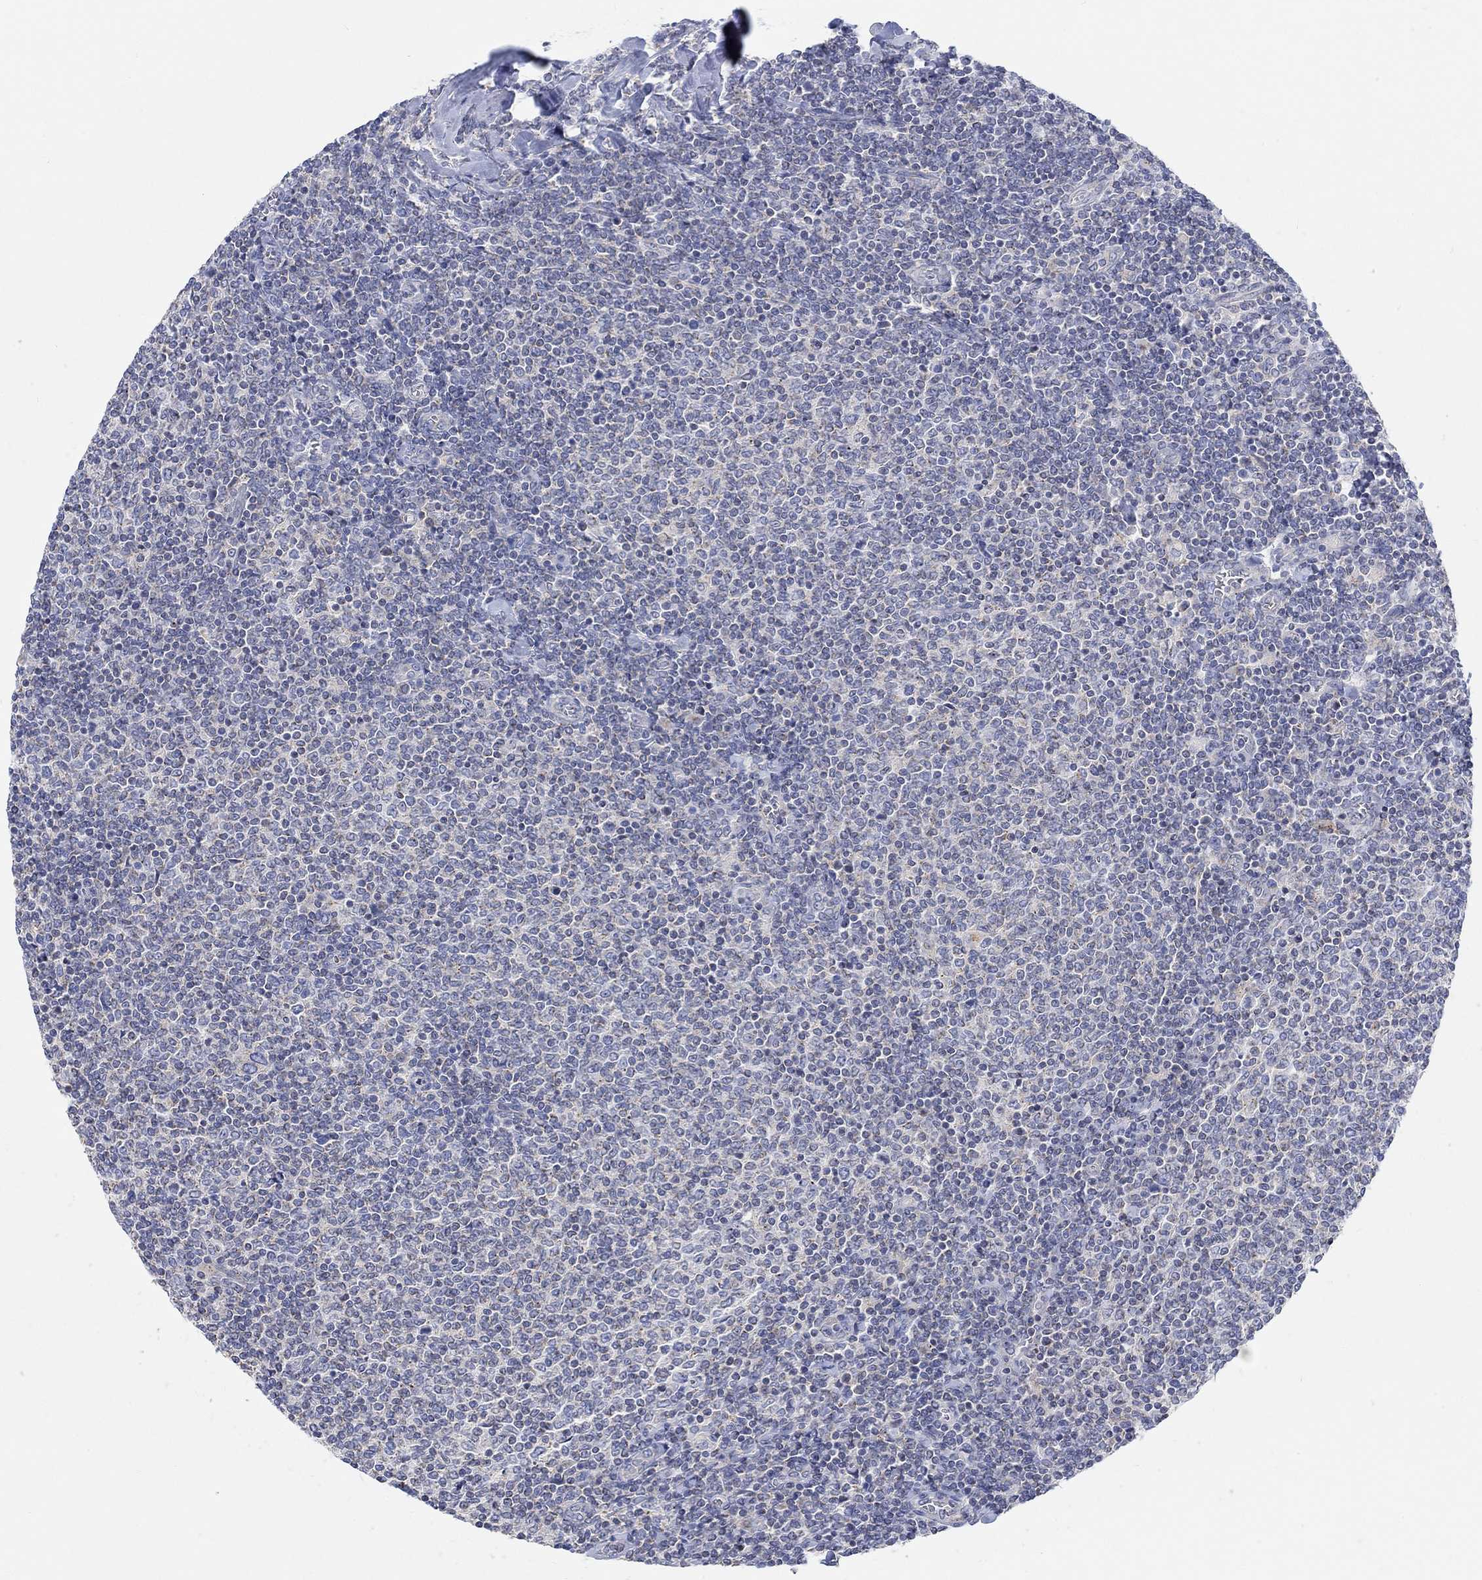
{"staining": {"intensity": "negative", "quantity": "none", "location": "none"}, "tissue": "lymphoma", "cell_type": "Tumor cells", "image_type": "cancer", "snomed": [{"axis": "morphology", "description": "Malignant lymphoma, non-Hodgkin's type, Low grade"}, {"axis": "topography", "description": "Lymph node"}], "caption": "Immunohistochemistry (IHC) histopathology image of human lymphoma stained for a protein (brown), which exhibits no positivity in tumor cells. (DAB (3,3'-diaminobenzidine) IHC, high magnification).", "gene": "NAV3", "patient": {"sex": "male", "age": 52}}